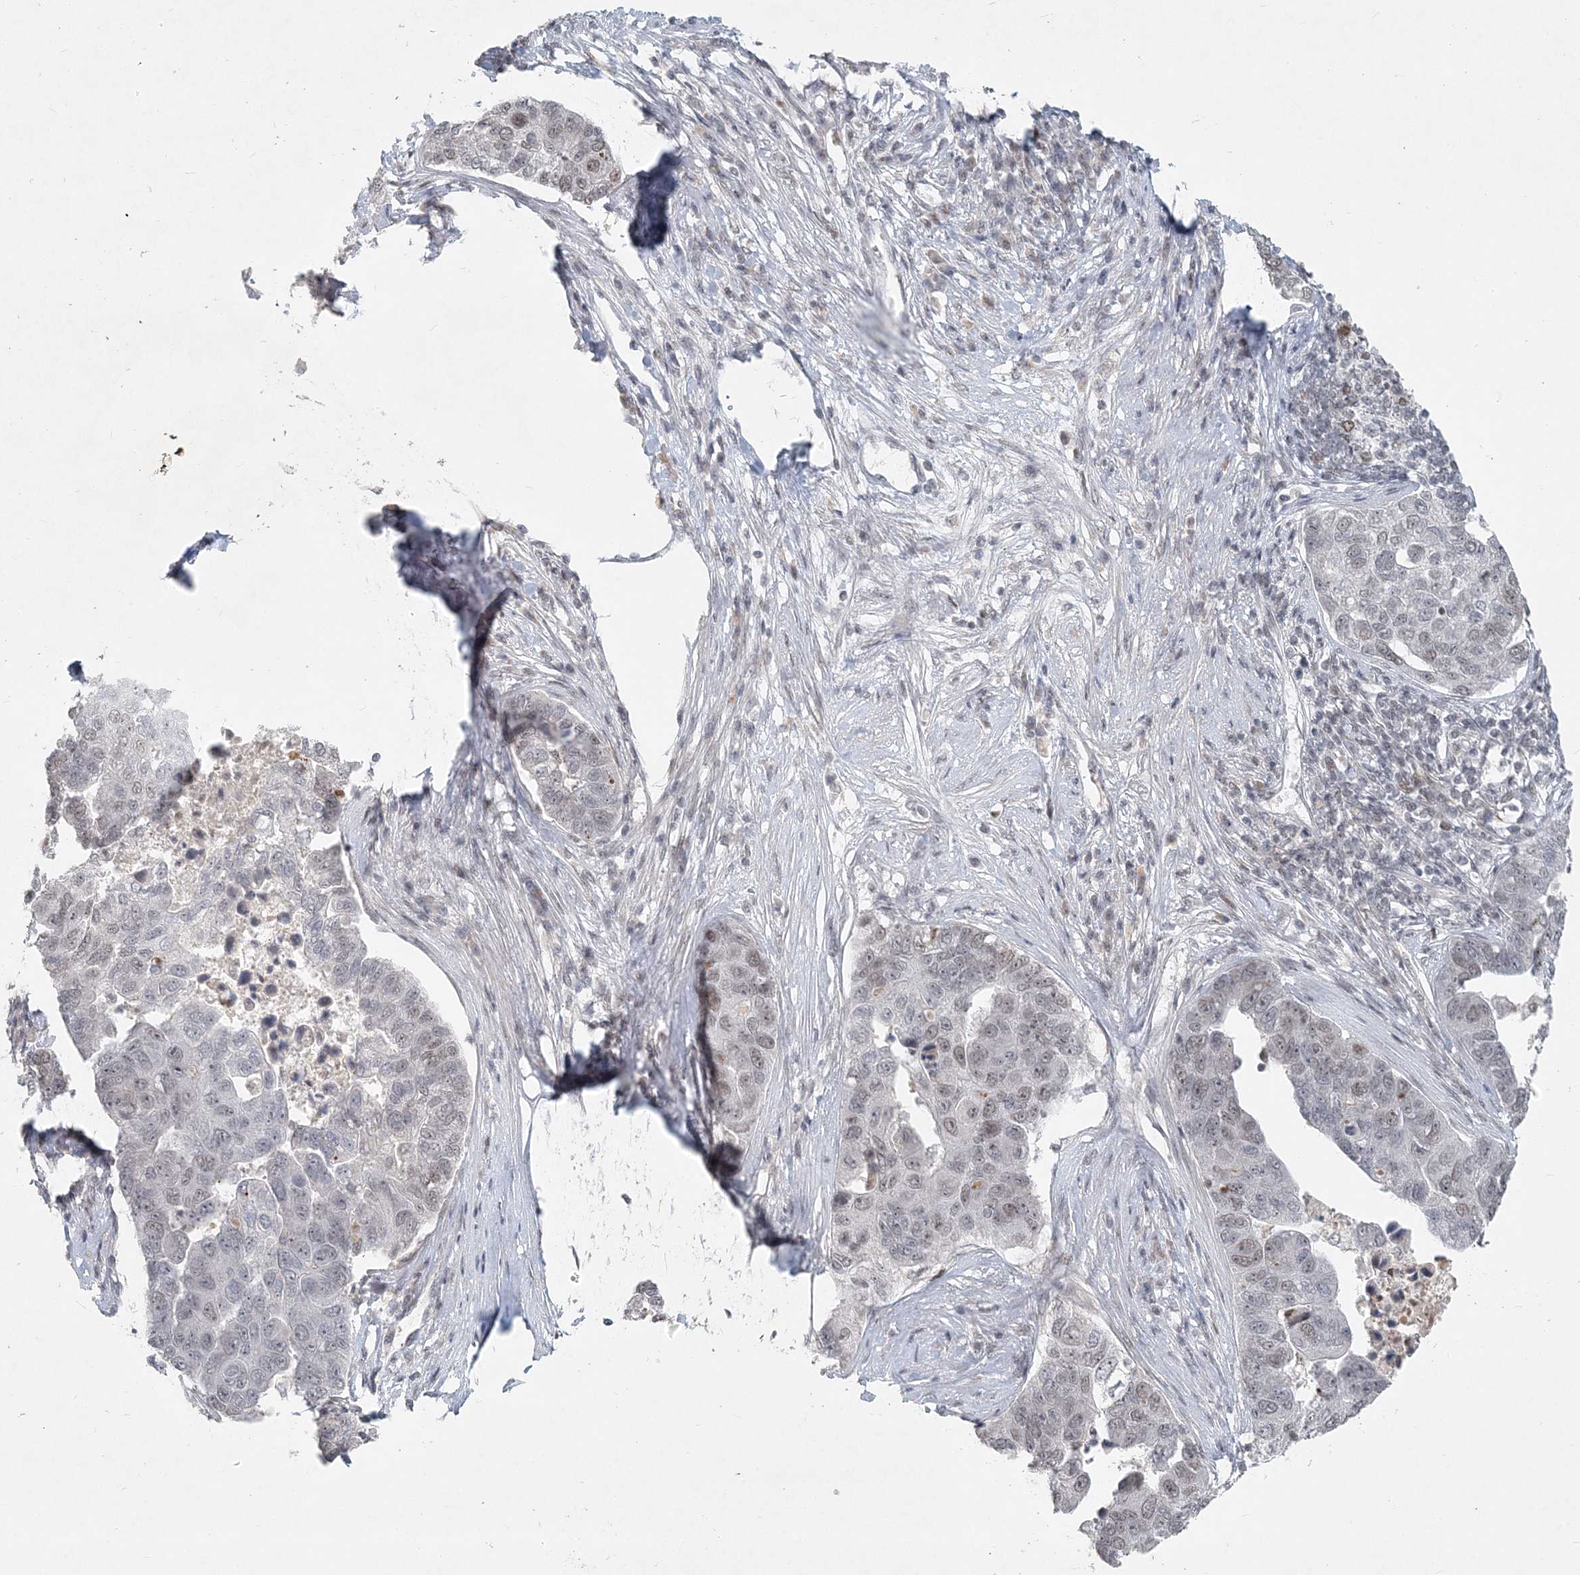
{"staining": {"intensity": "weak", "quantity": "<25%", "location": "nuclear"}, "tissue": "pancreatic cancer", "cell_type": "Tumor cells", "image_type": "cancer", "snomed": [{"axis": "morphology", "description": "Adenocarcinoma, NOS"}, {"axis": "topography", "description": "Pancreas"}], "caption": "Human adenocarcinoma (pancreatic) stained for a protein using immunohistochemistry (IHC) displays no positivity in tumor cells.", "gene": "BAZ1B", "patient": {"sex": "female", "age": 61}}